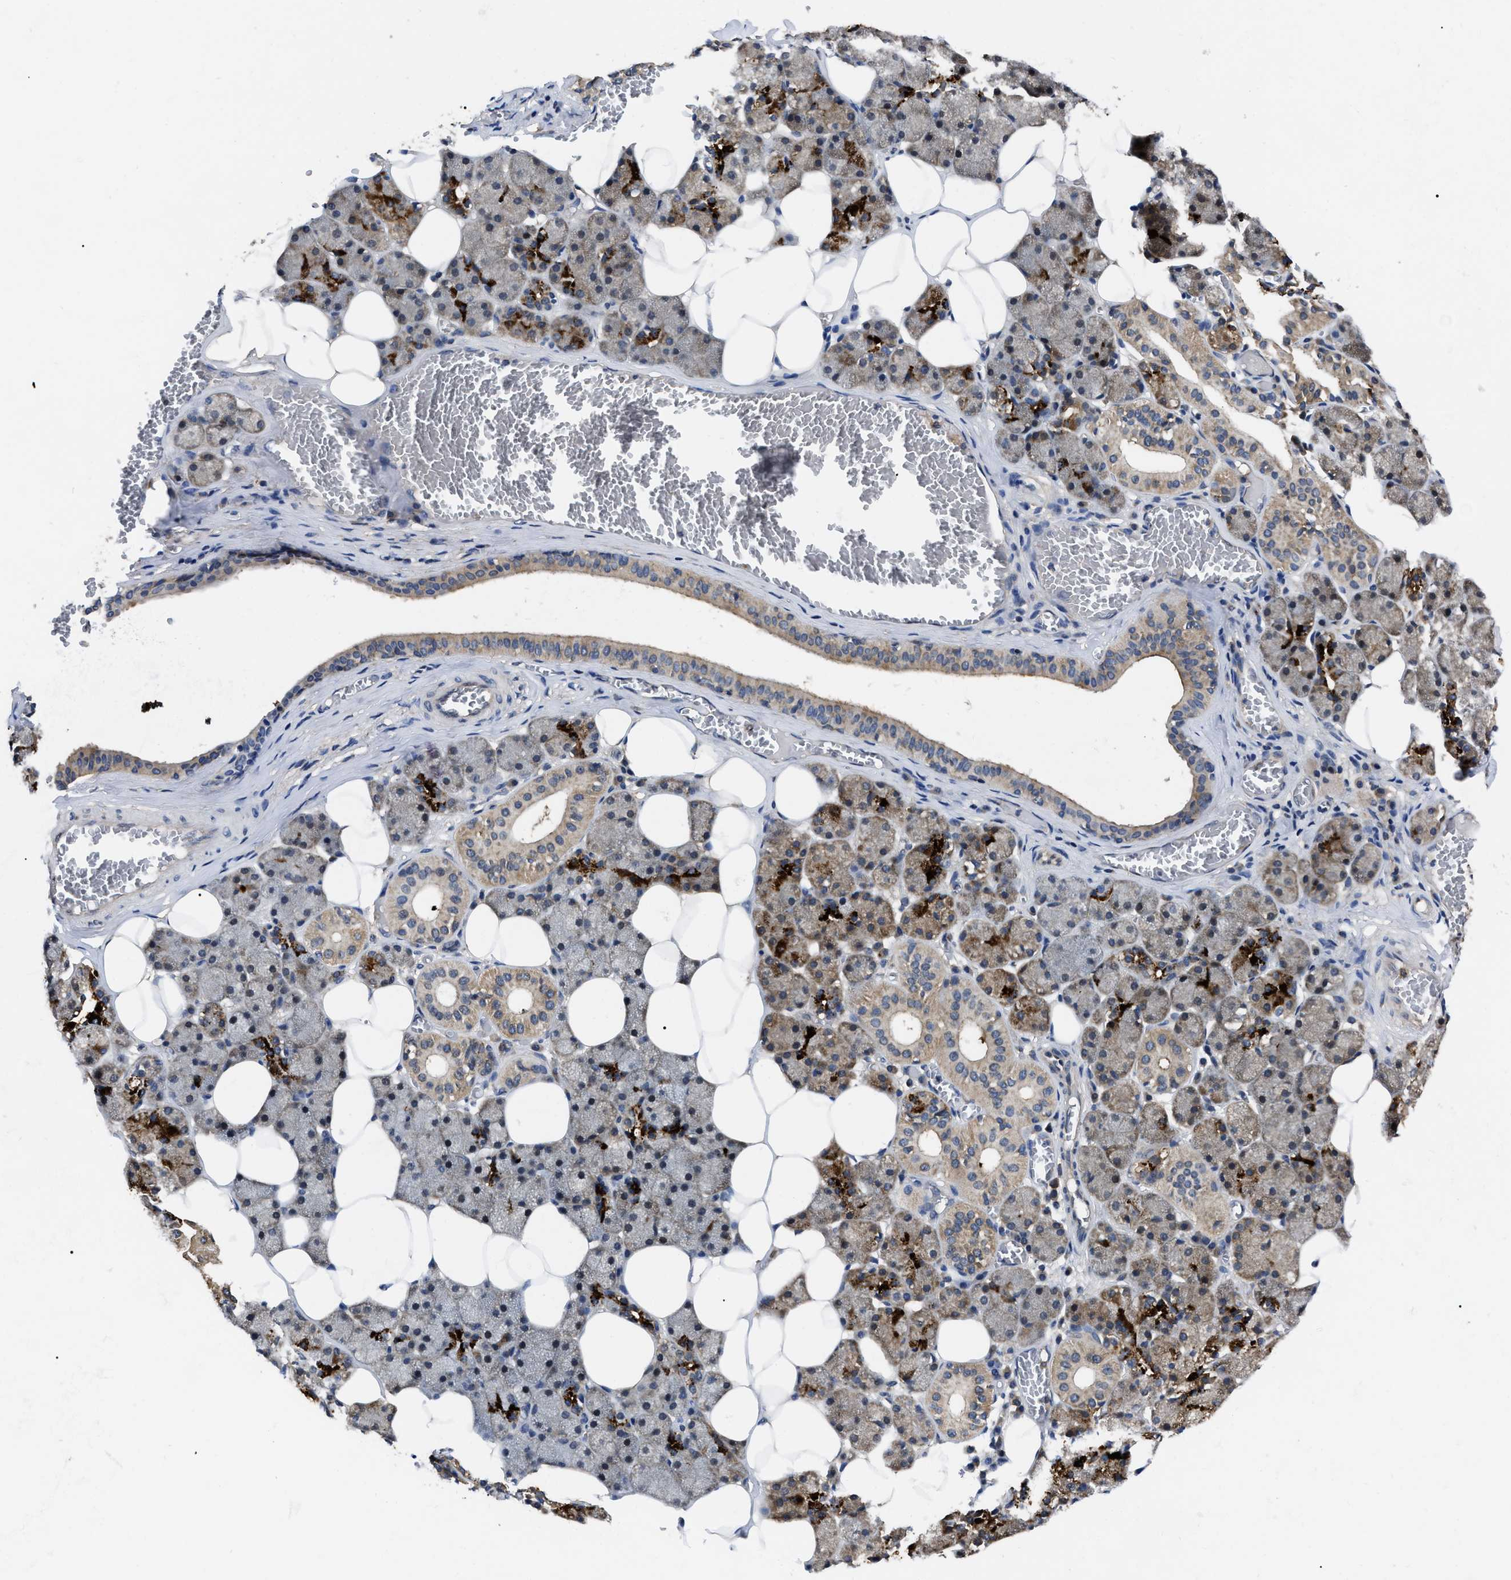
{"staining": {"intensity": "moderate", "quantity": "25%-75%", "location": "cytoplasmic/membranous"}, "tissue": "salivary gland", "cell_type": "Glandular cells", "image_type": "normal", "snomed": [{"axis": "morphology", "description": "Normal tissue, NOS"}, {"axis": "topography", "description": "Salivary gland"}], "caption": "Moderate cytoplasmic/membranous positivity is appreciated in approximately 25%-75% of glandular cells in benign salivary gland. (Brightfield microscopy of DAB IHC at high magnification).", "gene": "GET4", "patient": {"sex": "female", "age": 33}}